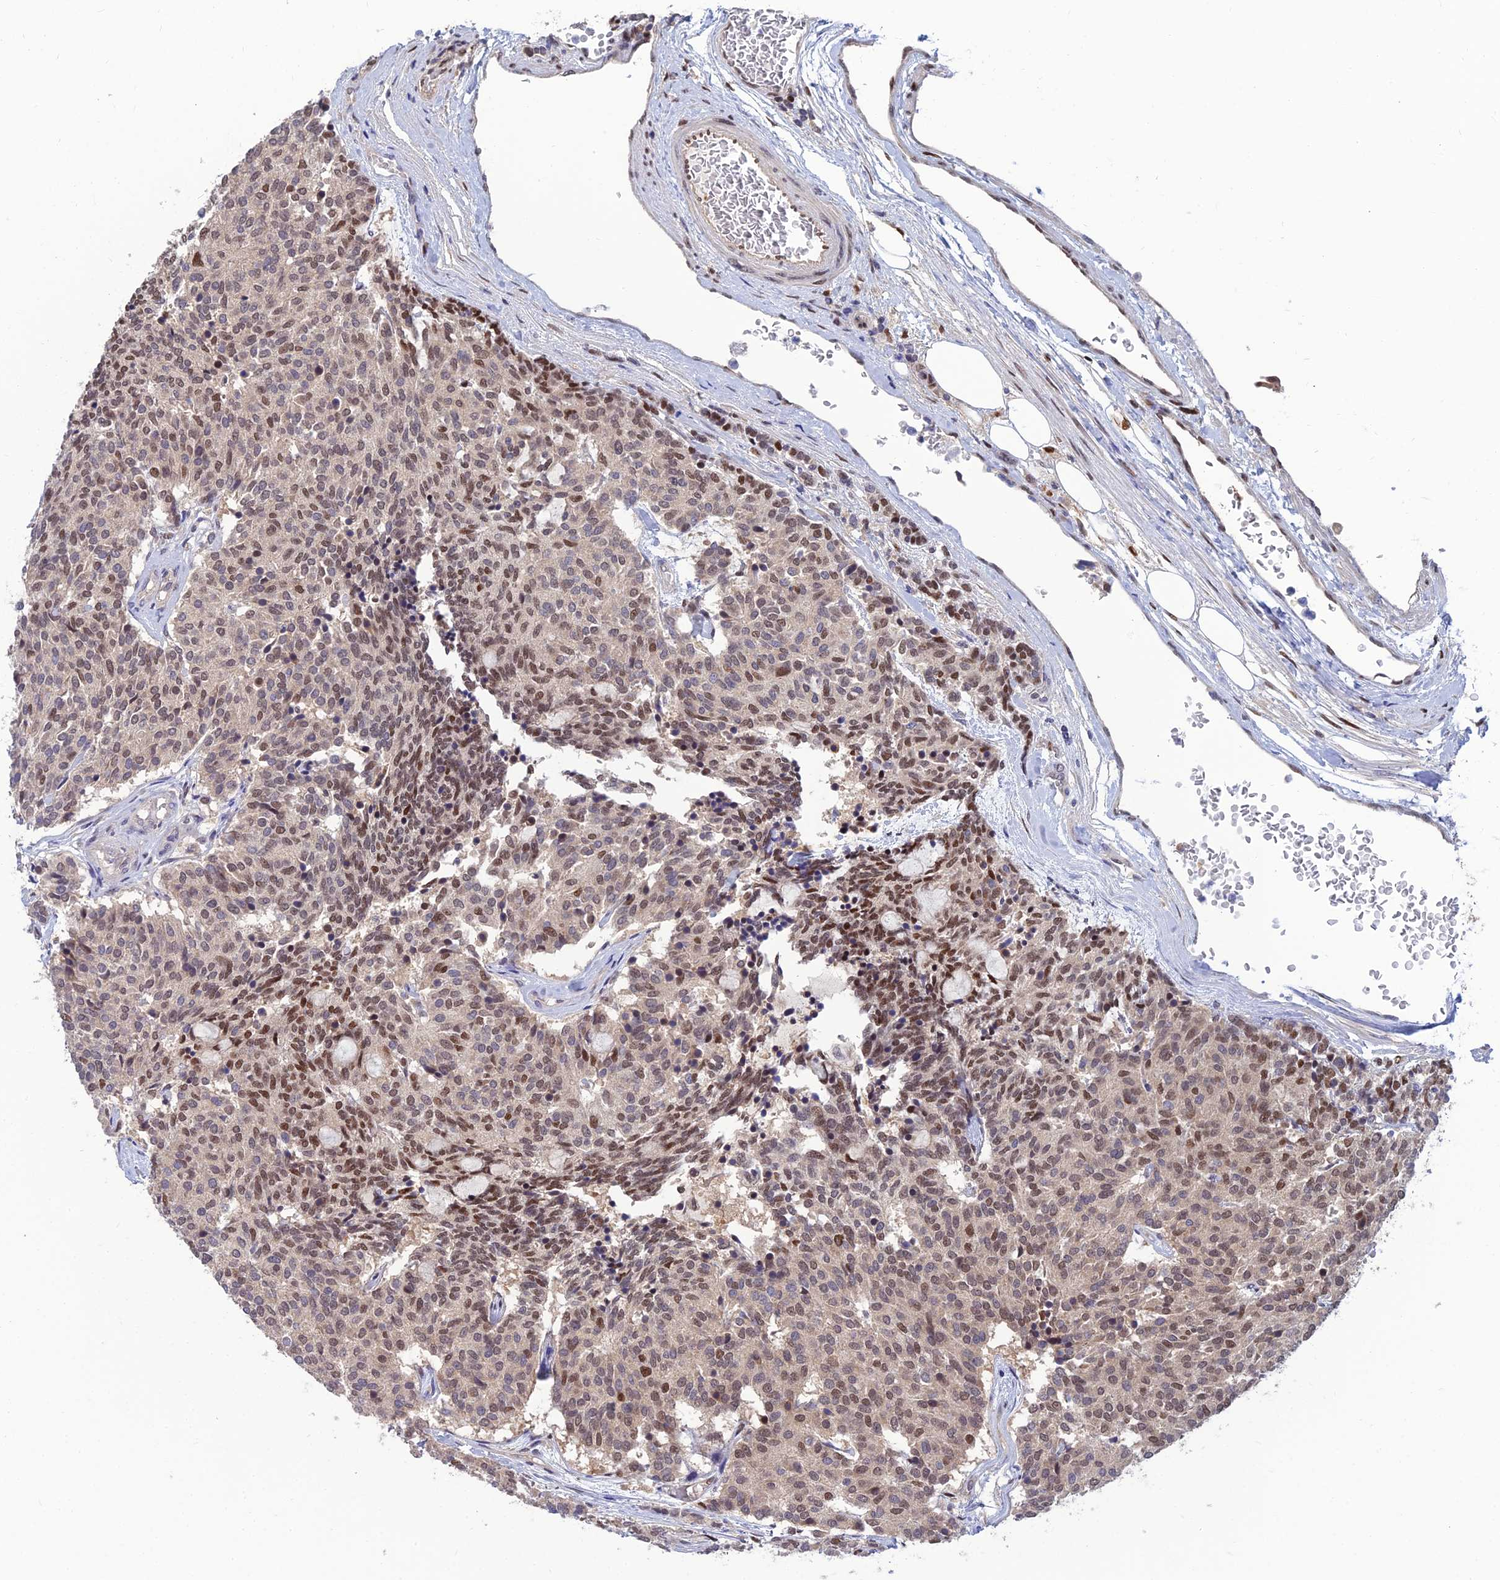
{"staining": {"intensity": "moderate", "quantity": "25%-75%", "location": "nuclear"}, "tissue": "carcinoid", "cell_type": "Tumor cells", "image_type": "cancer", "snomed": [{"axis": "morphology", "description": "Carcinoid, malignant, NOS"}, {"axis": "topography", "description": "Pancreas"}], "caption": "High-magnification brightfield microscopy of malignant carcinoid stained with DAB (brown) and counterstained with hematoxylin (blue). tumor cells exhibit moderate nuclear positivity is appreciated in about25%-75% of cells.", "gene": "DNPEP", "patient": {"sex": "female", "age": 54}}